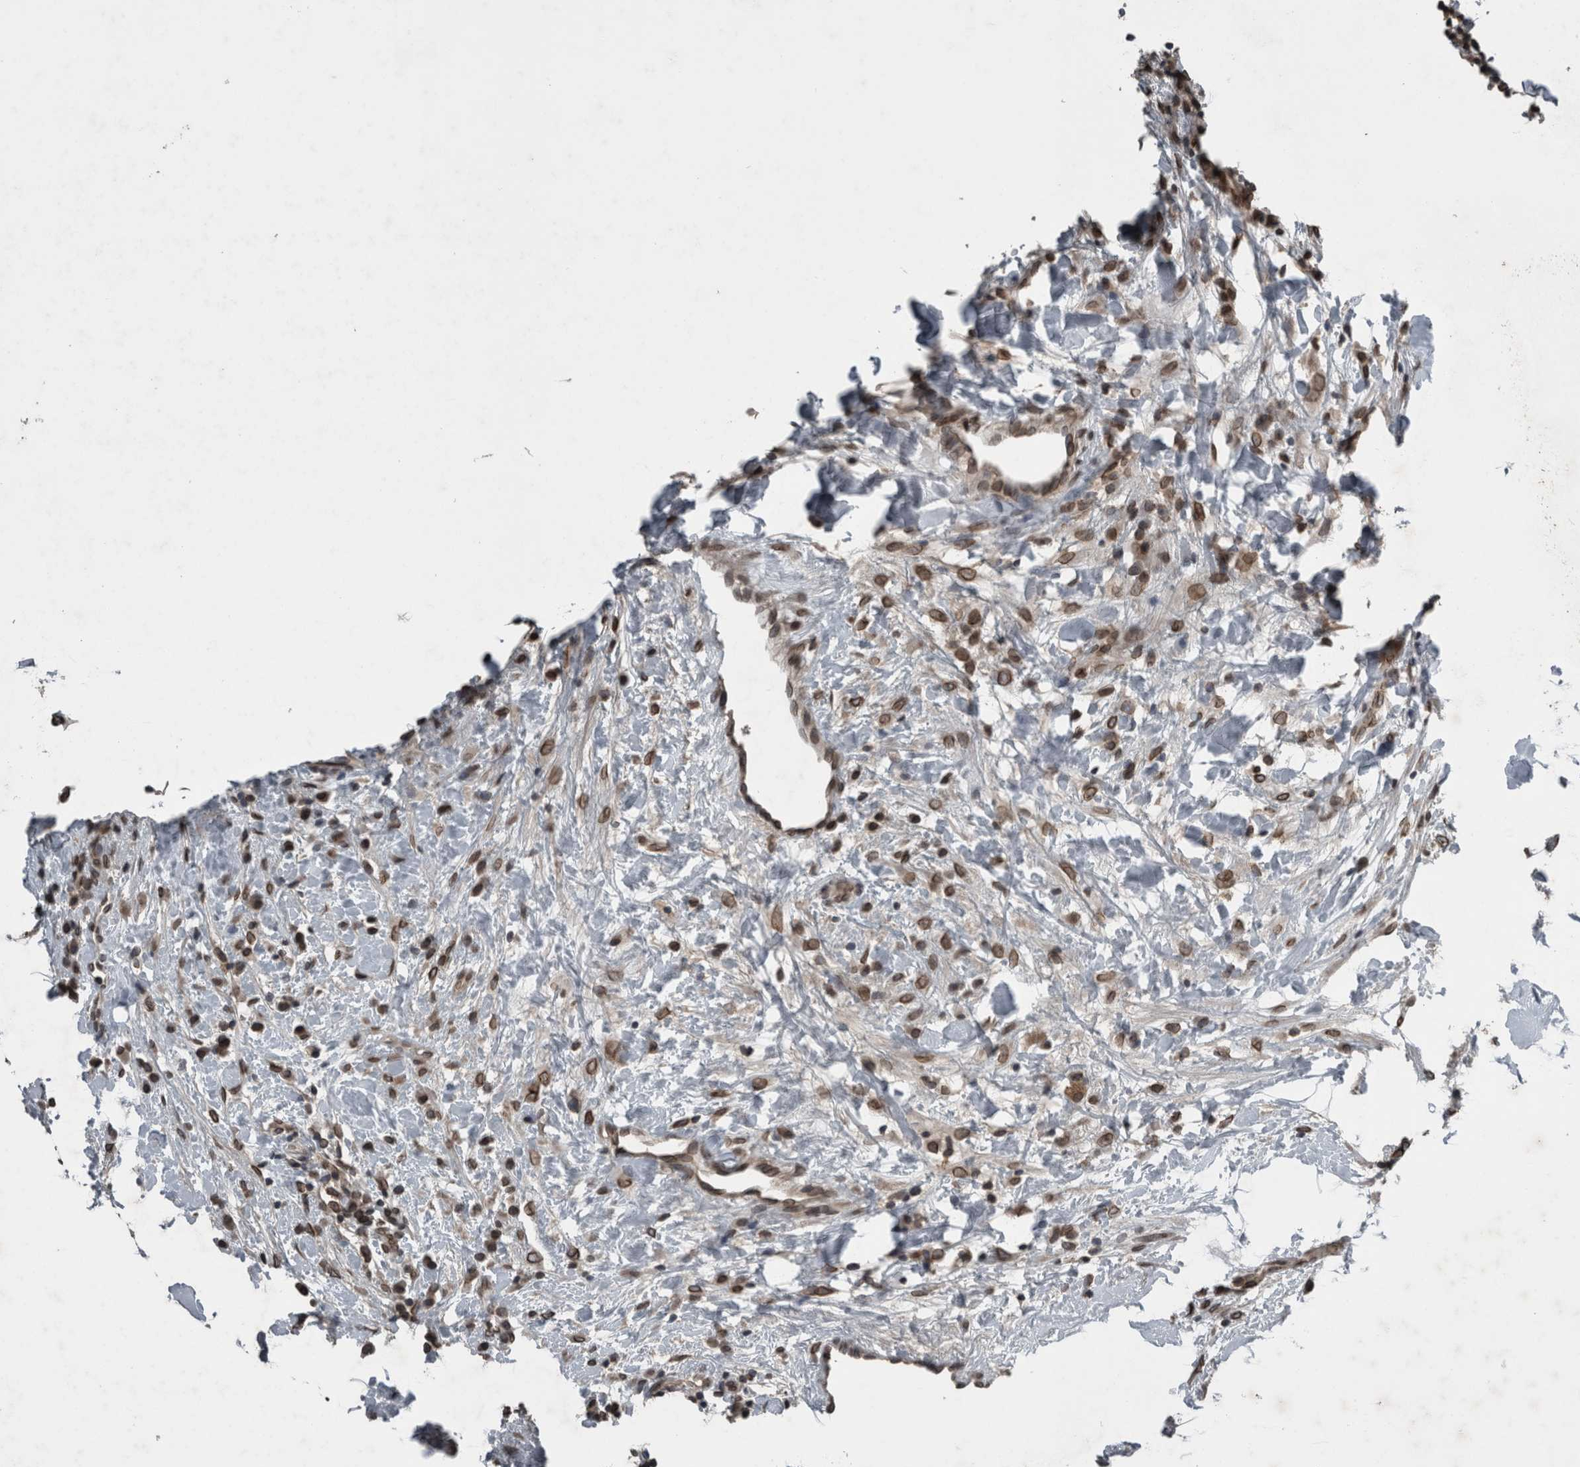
{"staining": {"intensity": "moderate", "quantity": ">75%", "location": "cytoplasmic/membranous,nuclear"}, "tissue": "breast cancer", "cell_type": "Tumor cells", "image_type": "cancer", "snomed": [{"axis": "morphology", "description": "Duct carcinoma"}, {"axis": "topography", "description": "Breast"}], "caption": "Protein analysis of breast intraductal carcinoma tissue exhibits moderate cytoplasmic/membranous and nuclear positivity in about >75% of tumor cells. The staining is performed using DAB brown chromogen to label protein expression. The nuclei are counter-stained blue using hematoxylin.", "gene": "RANBP2", "patient": {"sex": "female", "age": 37}}